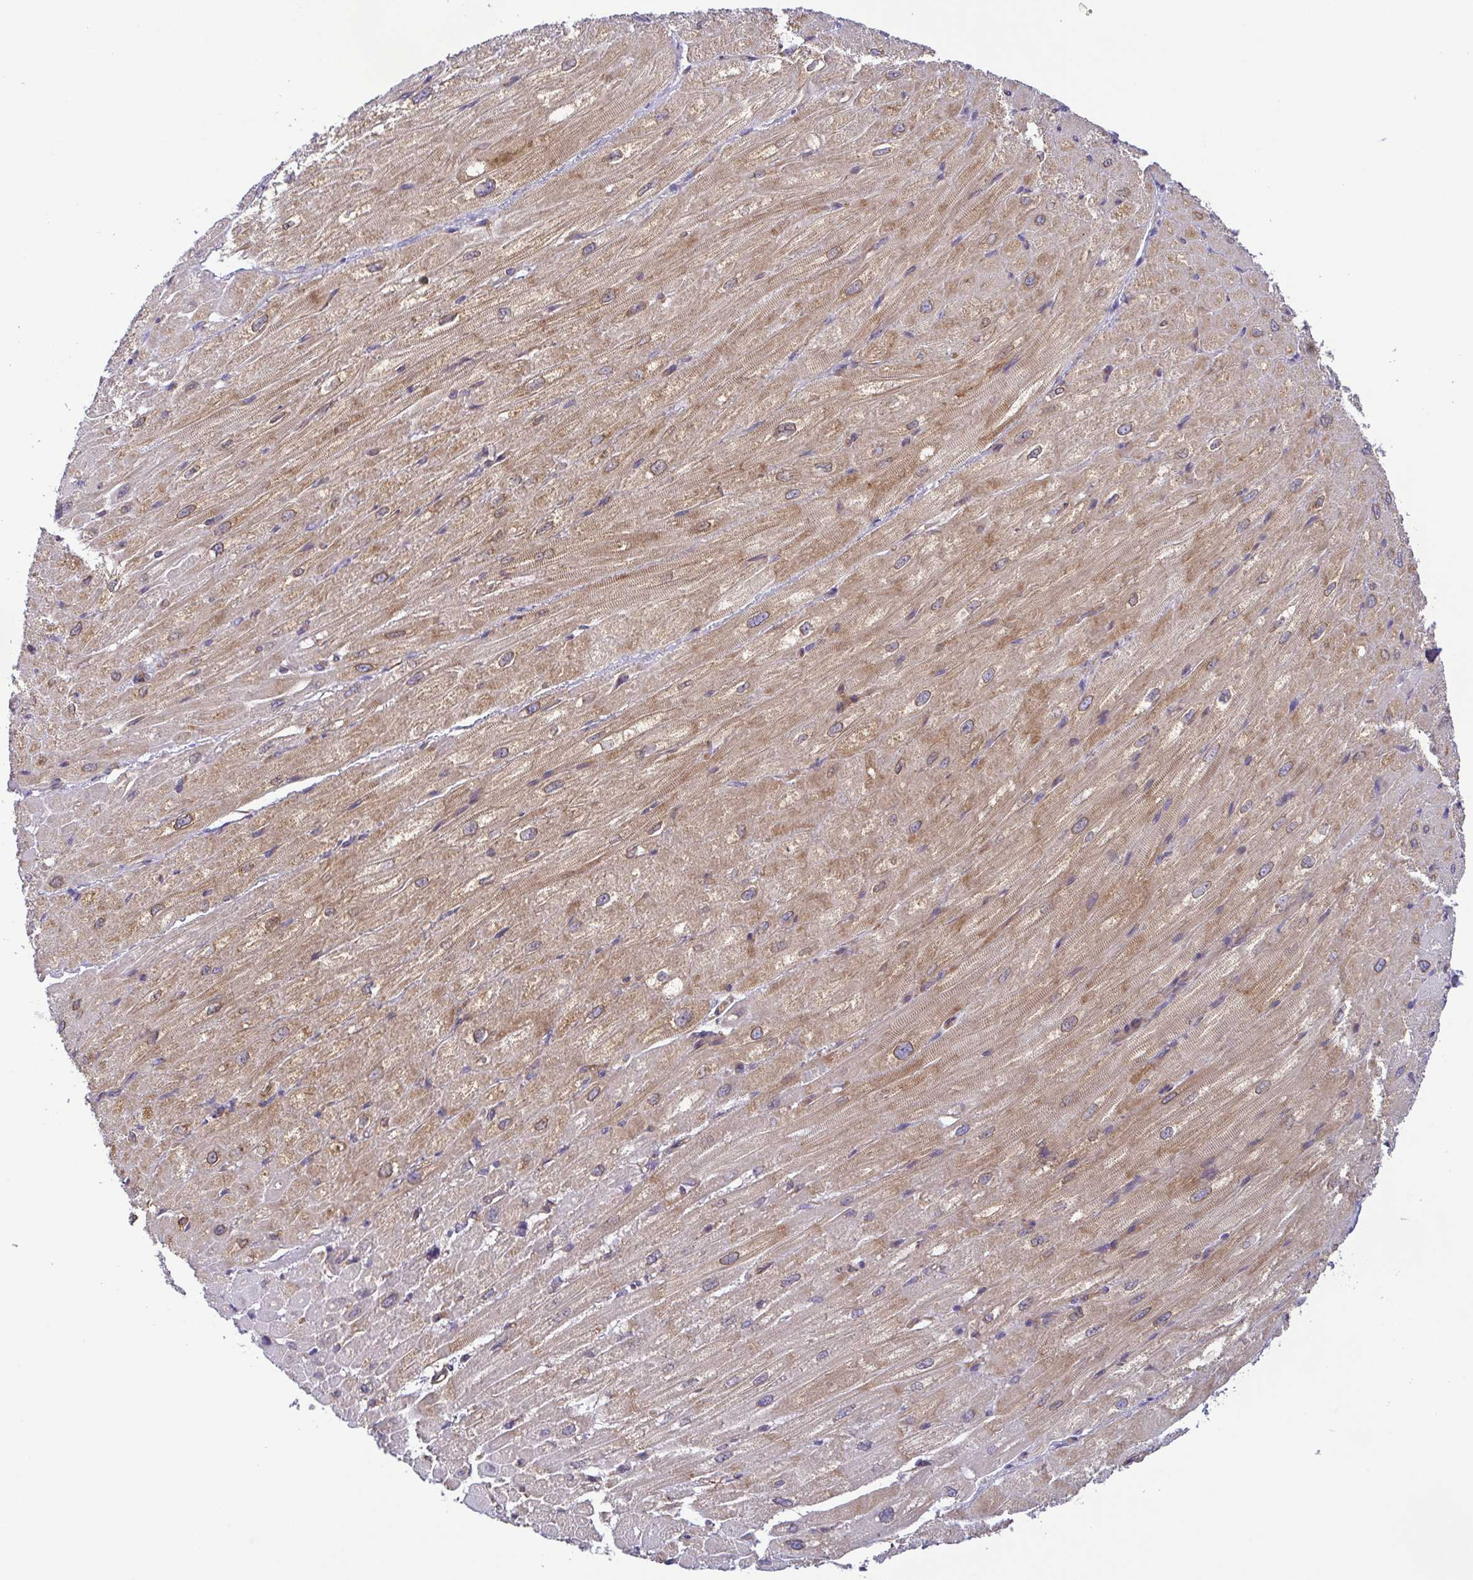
{"staining": {"intensity": "weak", "quantity": ">75%", "location": "cytoplasmic/membranous"}, "tissue": "heart muscle", "cell_type": "Cardiomyocytes", "image_type": "normal", "snomed": [{"axis": "morphology", "description": "Normal tissue, NOS"}, {"axis": "topography", "description": "Heart"}], "caption": "A brown stain highlights weak cytoplasmic/membranous positivity of a protein in cardiomyocytes of benign heart muscle. The protein is shown in brown color, while the nuclei are stained blue.", "gene": "KIF5B", "patient": {"sex": "male", "age": 62}}